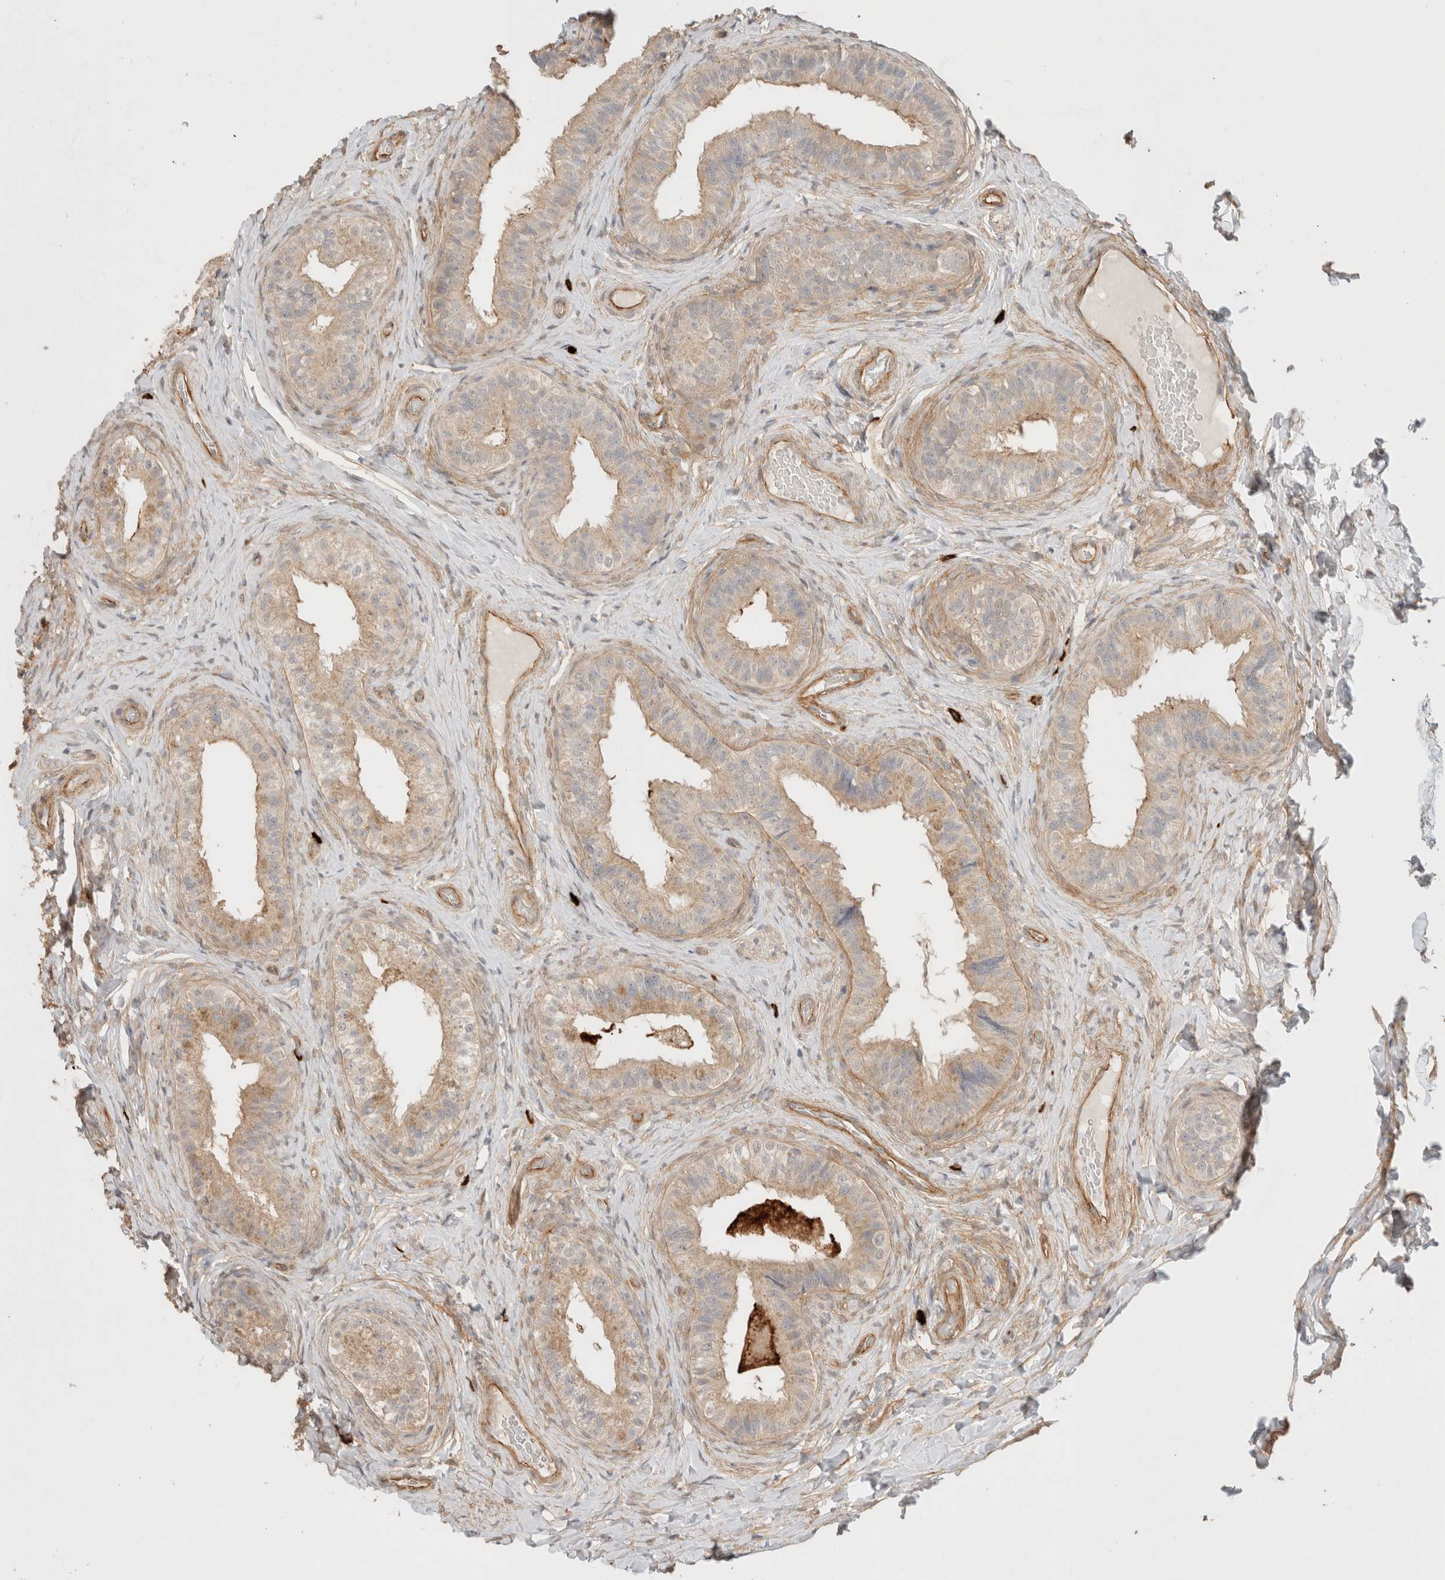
{"staining": {"intensity": "weak", "quantity": "25%-75%", "location": "cytoplasmic/membranous"}, "tissue": "epididymis", "cell_type": "Glandular cells", "image_type": "normal", "snomed": [{"axis": "morphology", "description": "Normal tissue, NOS"}, {"axis": "topography", "description": "Epididymis"}], "caption": "A photomicrograph showing weak cytoplasmic/membranous staining in approximately 25%-75% of glandular cells in benign epididymis, as visualized by brown immunohistochemical staining.", "gene": "HSPG2", "patient": {"sex": "male", "age": 49}}